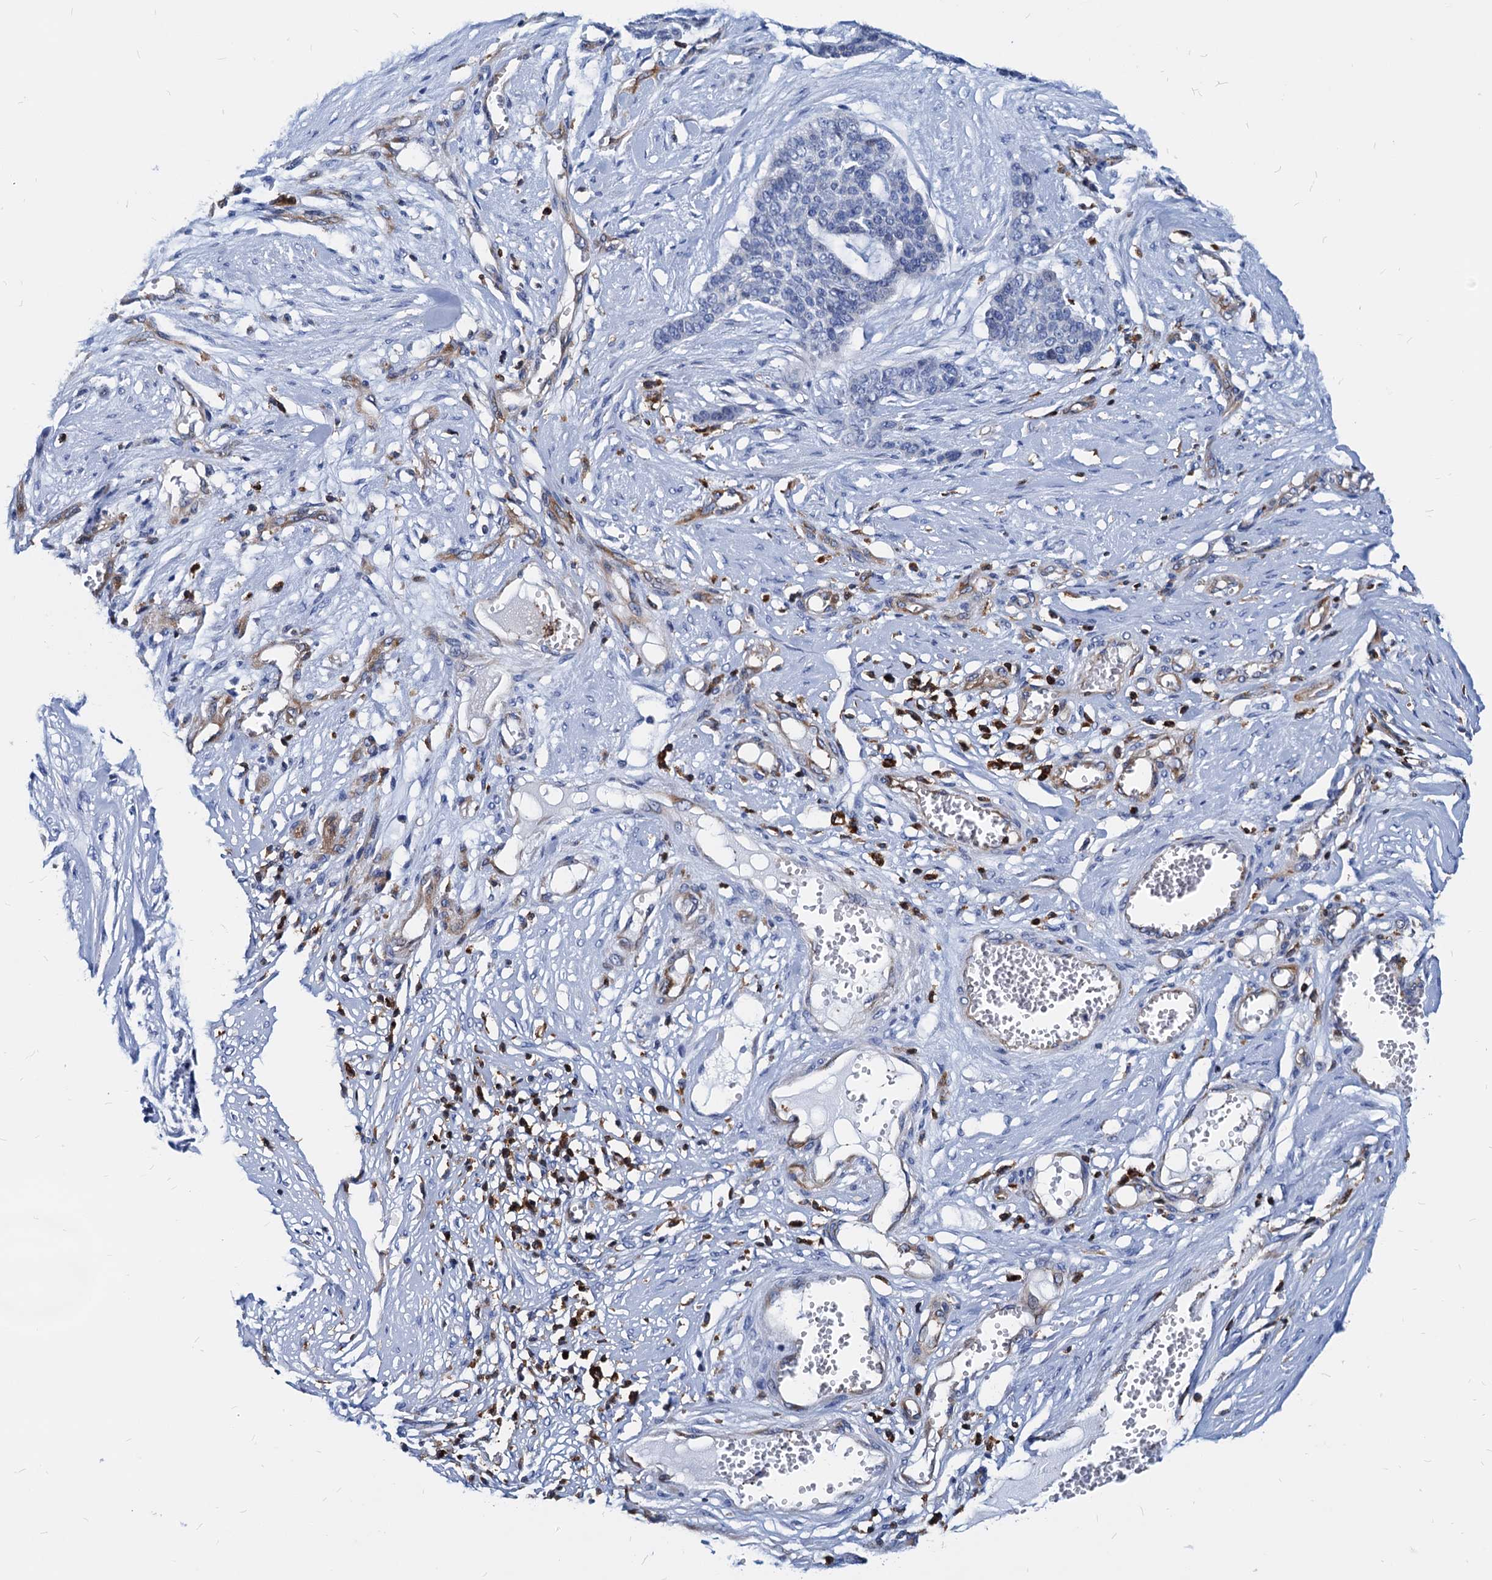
{"staining": {"intensity": "negative", "quantity": "none", "location": "none"}, "tissue": "skin cancer", "cell_type": "Tumor cells", "image_type": "cancer", "snomed": [{"axis": "morphology", "description": "Basal cell carcinoma"}, {"axis": "topography", "description": "Skin"}], "caption": "Immunohistochemical staining of human basal cell carcinoma (skin) exhibits no significant staining in tumor cells. Brightfield microscopy of IHC stained with DAB (3,3'-diaminobenzidine) (brown) and hematoxylin (blue), captured at high magnification.", "gene": "LCP2", "patient": {"sex": "female", "age": 64}}